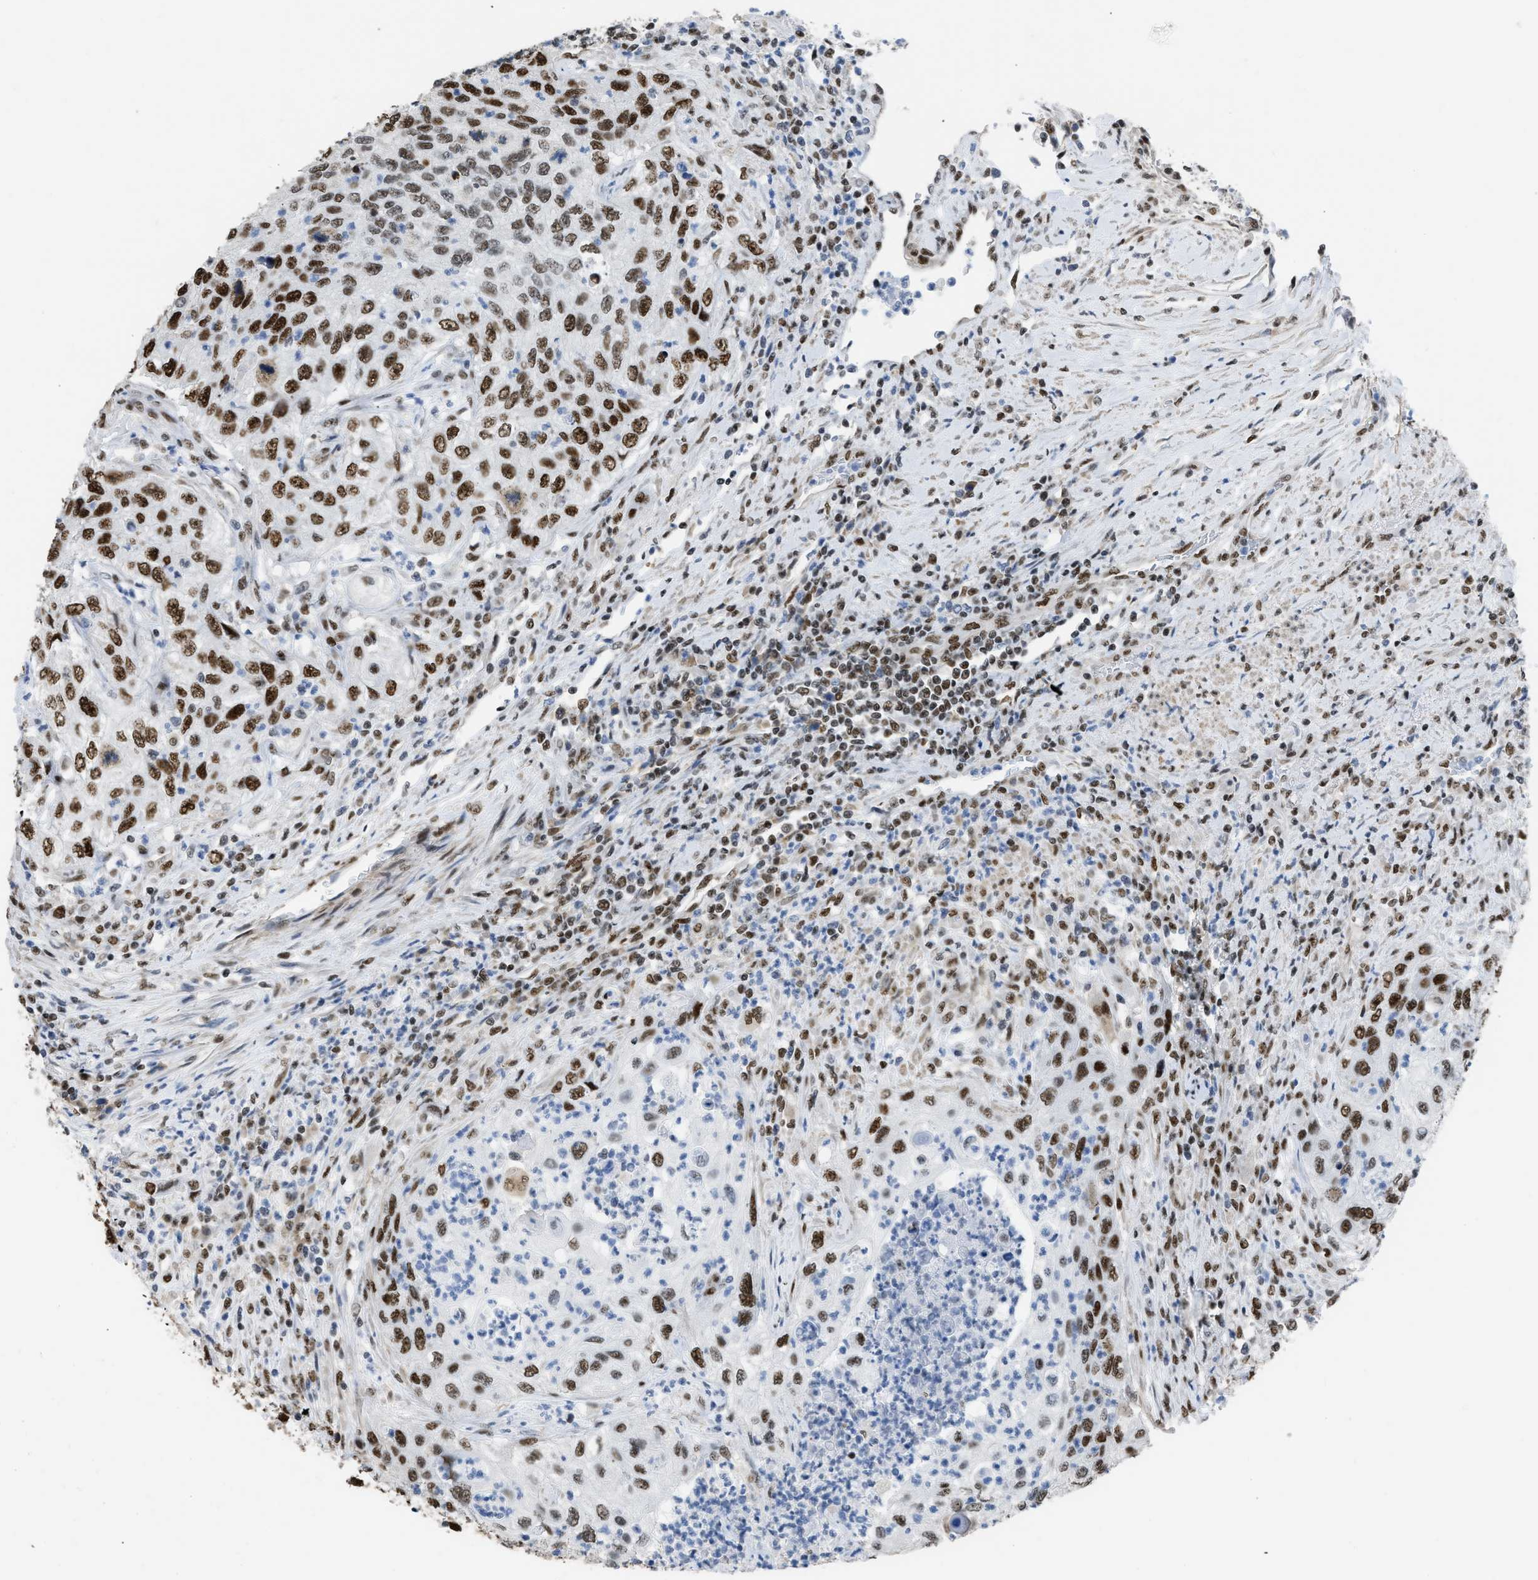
{"staining": {"intensity": "strong", "quantity": ">75%", "location": "nuclear"}, "tissue": "urothelial cancer", "cell_type": "Tumor cells", "image_type": "cancer", "snomed": [{"axis": "morphology", "description": "Urothelial carcinoma, High grade"}, {"axis": "topography", "description": "Urinary bladder"}], "caption": "Protein expression analysis of urothelial cancer shows strong nuclear staining in approximately >75% of tumor cells.", "gene": "SCAF4", "patient": {"sex": "female", "age": 60}}